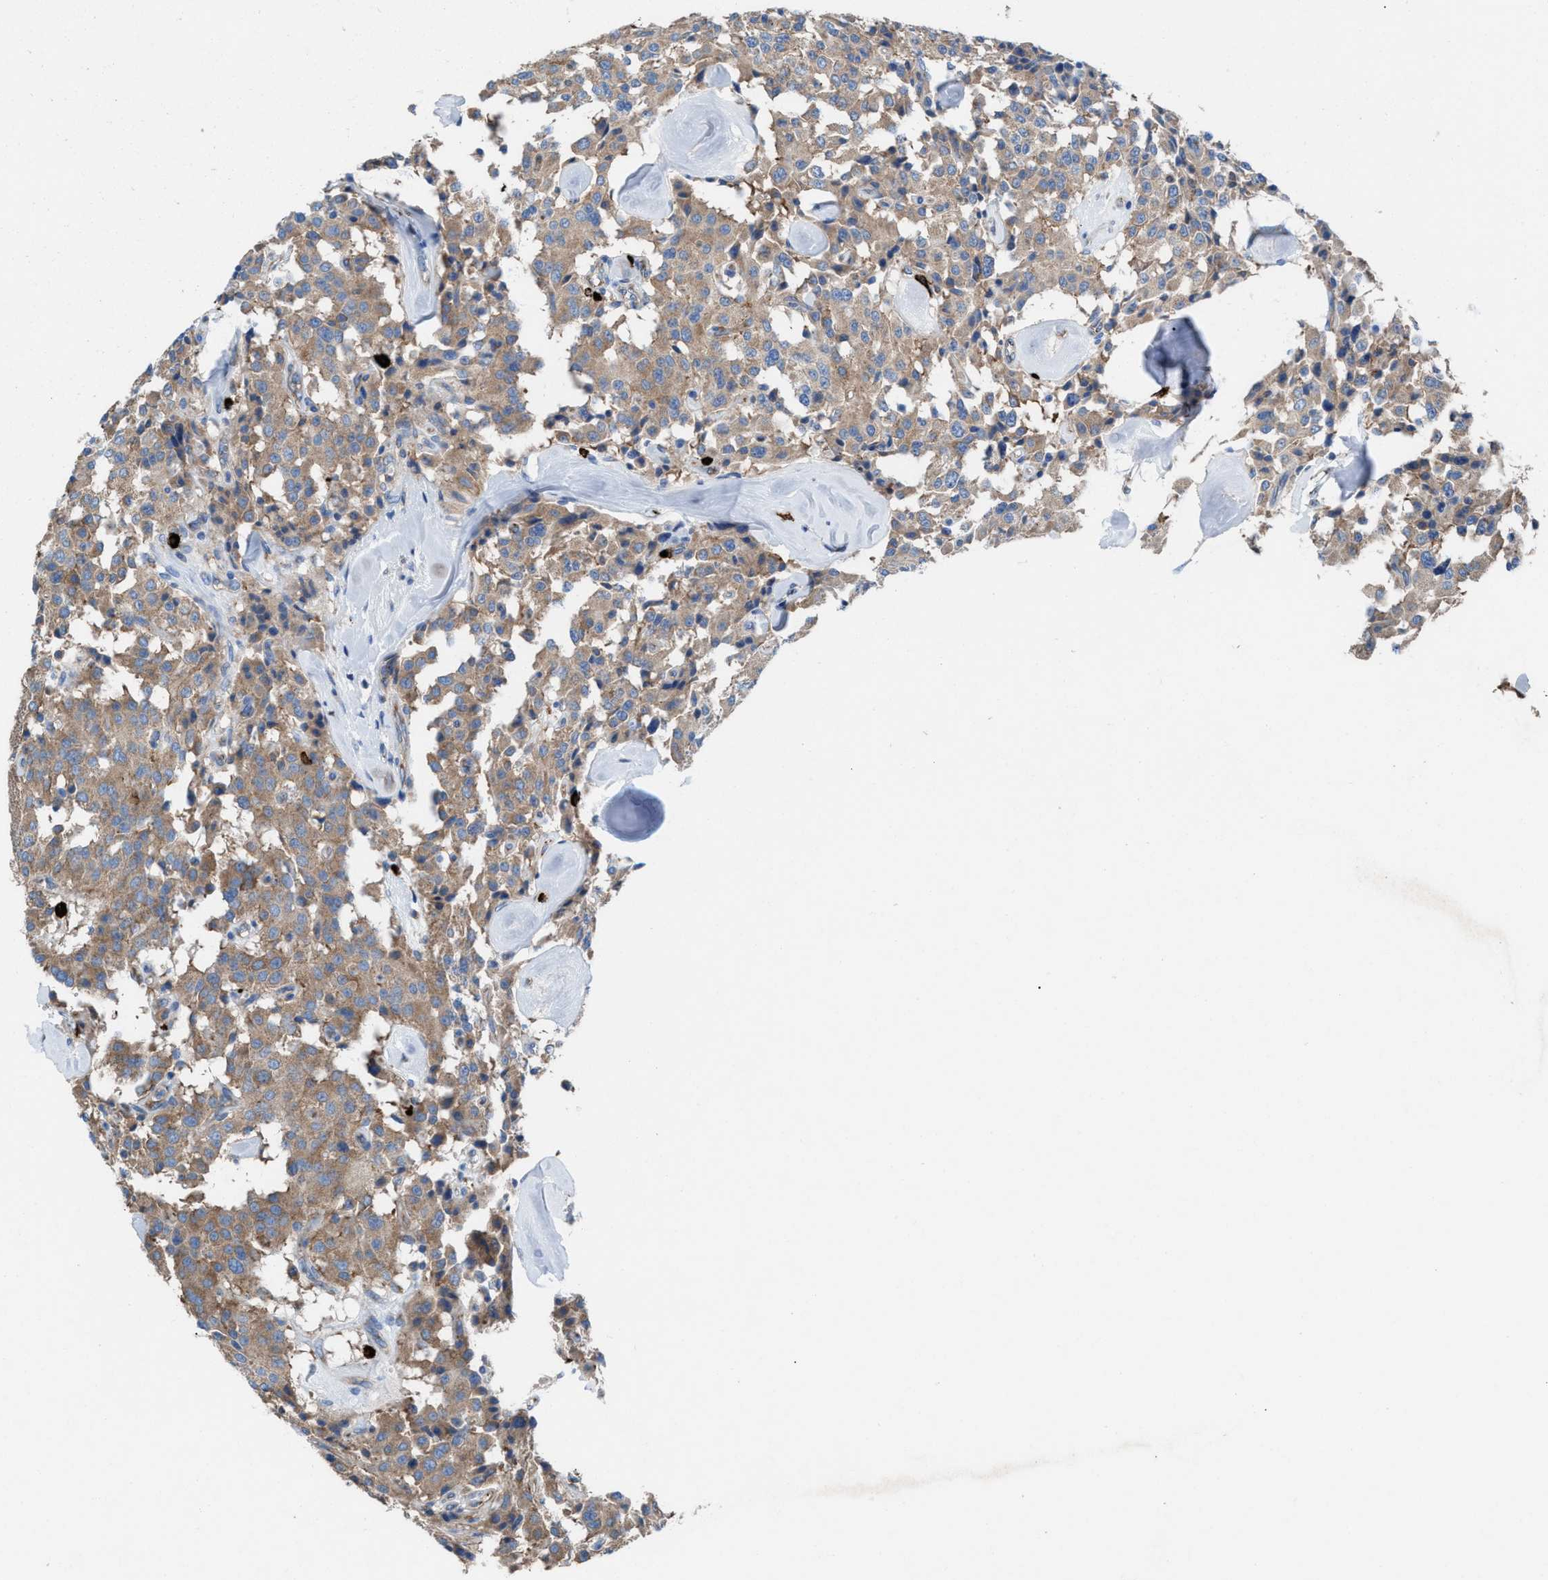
{"staining": {"intensity": "weak", "quantity": ">75%", "location": "cytoplasmic/membranous"}, "tissue": "carcinoid", "cell_type": "Tumor cells", "image_type": "cancer", "snomed": [{"axis": "morphology", "description": "Carcinoid, malignant, NOS"}, {"axis": "topography", "description": "Lung"}], "caption": "Protein expression analysis of malignant carcinoid exhibits weak cytoplasmic/membranous positivity in about >75% of tumor cells. (DAB IHC, brown staining for protein, blue staining for nuclei).", "gene": "NYAP1", "patient": {"sex": "male", "age": 30}}